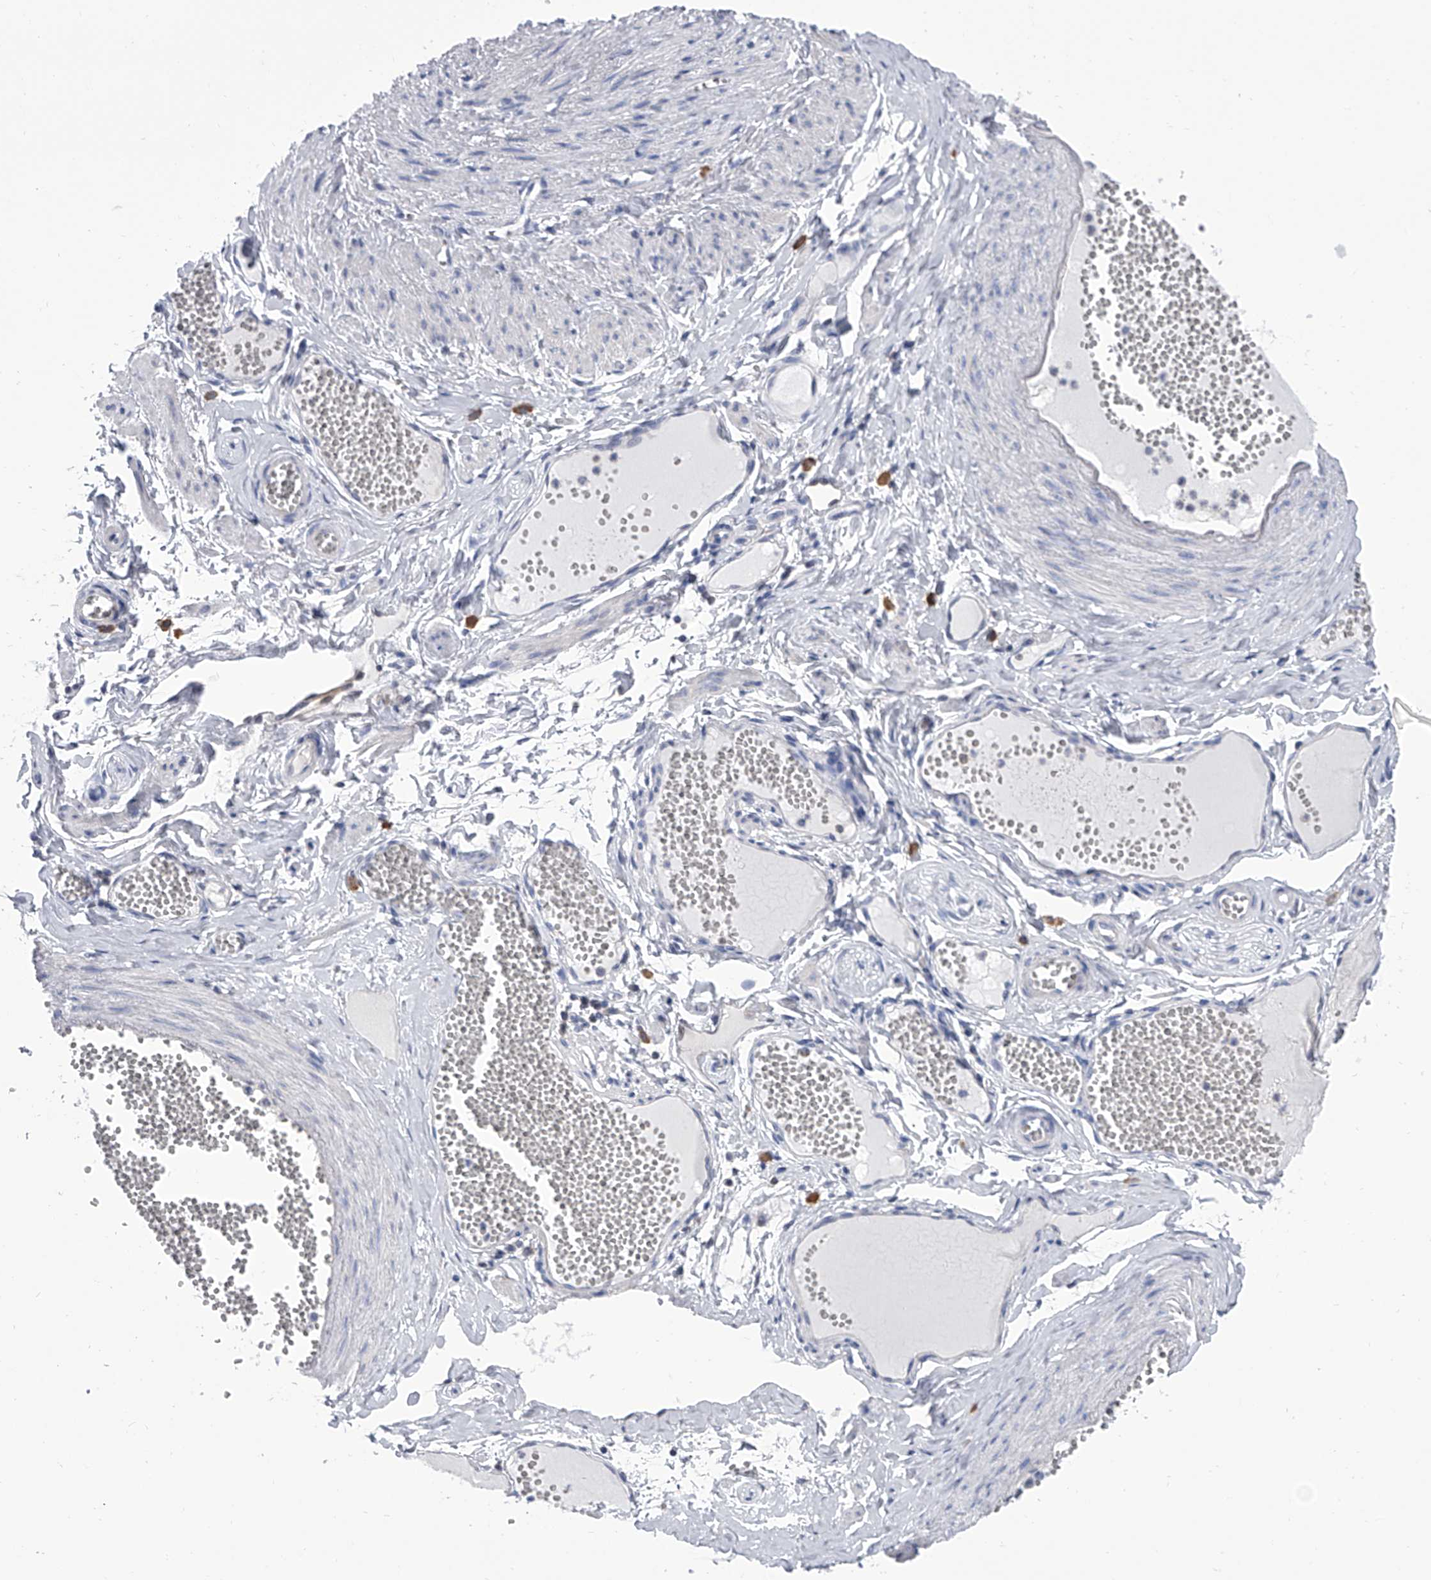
{"staining": {"intensity": "negative", "quantity": "none", "location": "none"}, "tissue": "adipose tissue", "cell_type": "Adipocytes", "image_type": "normal", "snomed": [{"axis": "morphology", "description": "Normal tissue, NOS"}, {"axis": "topography", "description": "Smooth muscle"}, {"axis": "topography", "description": "Peripheral nerve tissue"}], "caption": "Micrograph shows no protein staining in adipocytes of unremarkable adipose tissue.", "gene": "SERPINB9", "patient": {"sex": "female", "age": 39}}